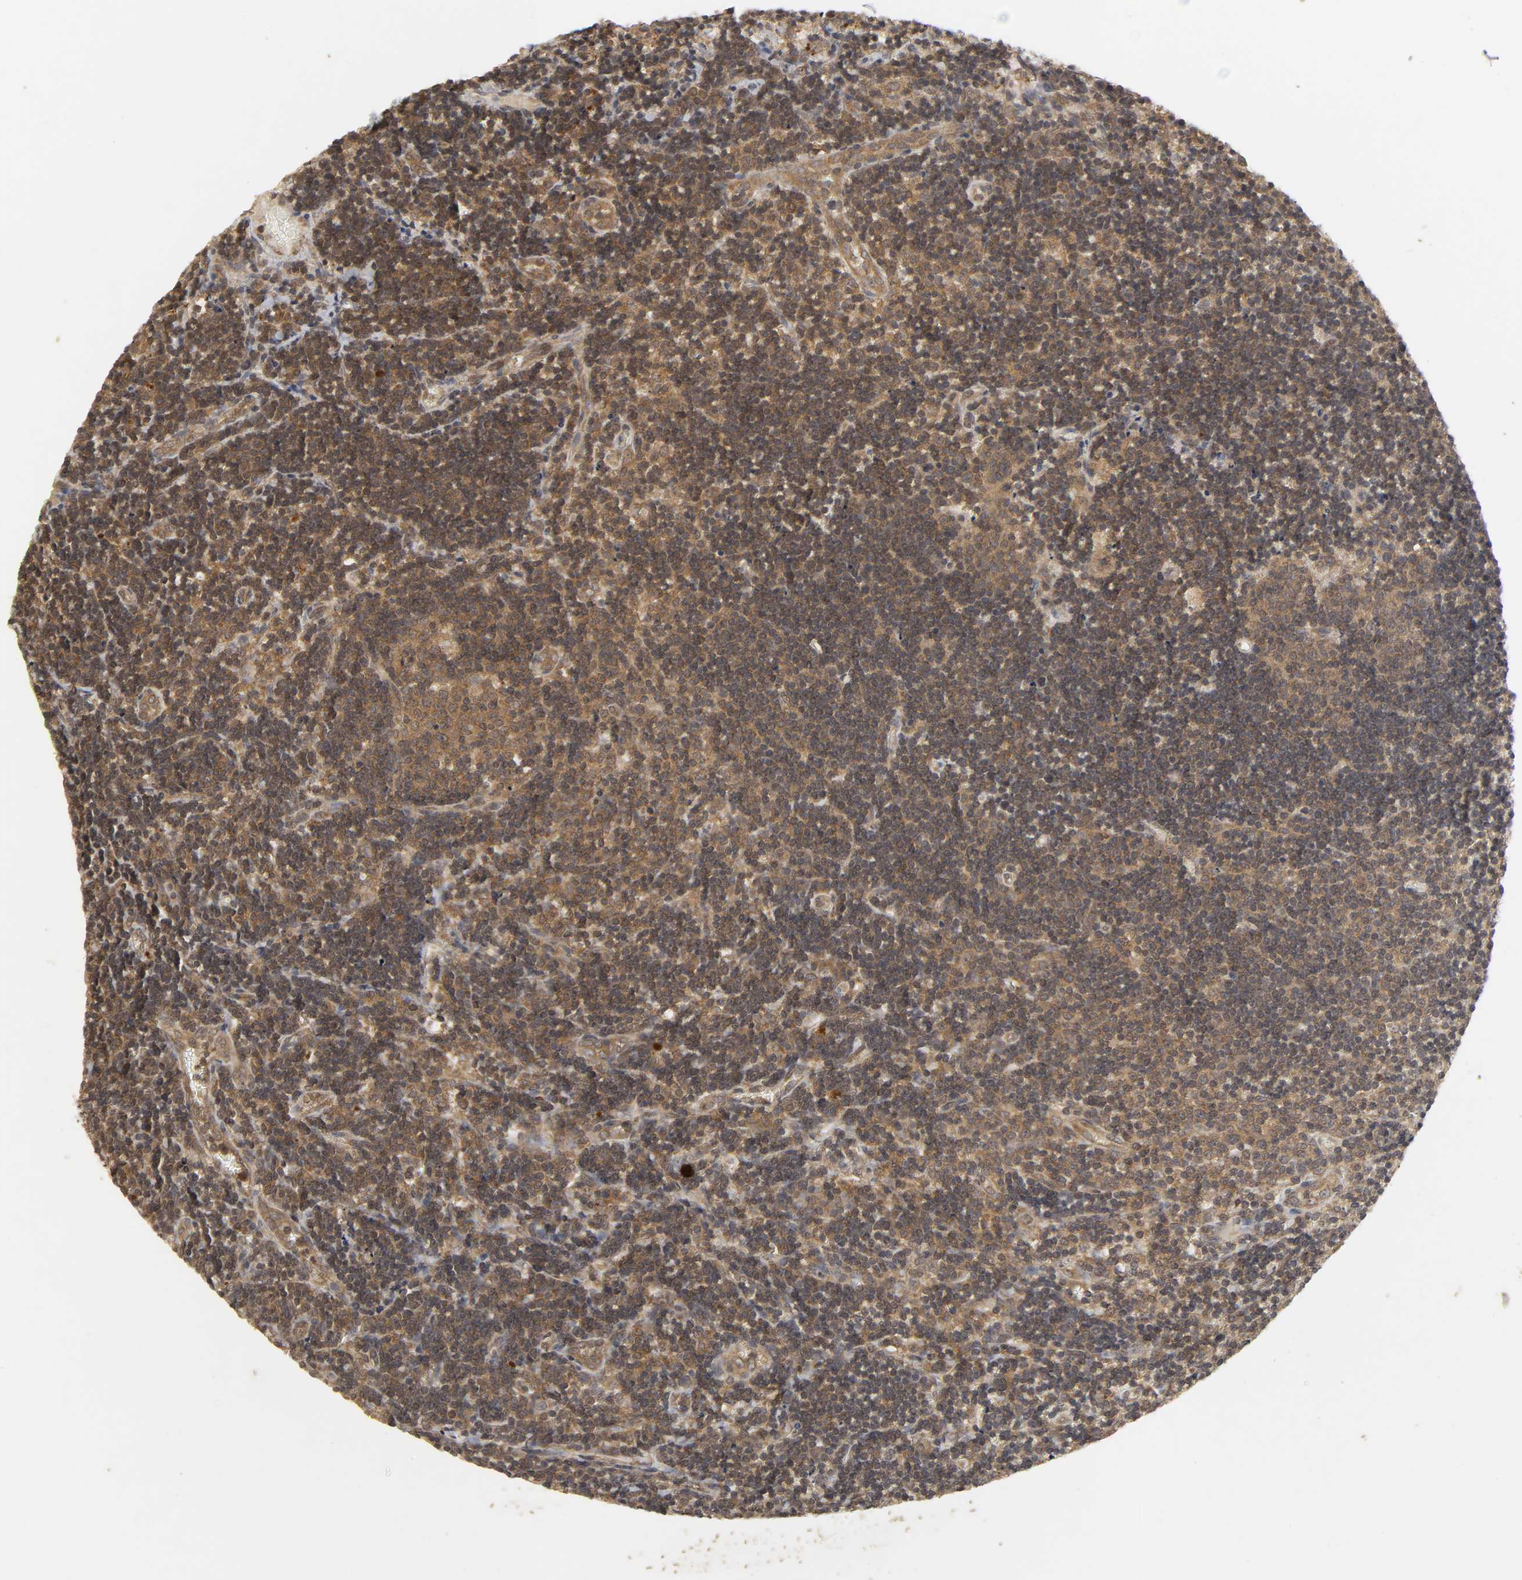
{"staining": {"intensity": "moderate", "quantity": ">75%", "location": "cytoplasmic/membranous"}, "tissue": "lymph node", "cell_type": "Germinal center cells", "image_type": "normal", "snomed": [{"axis": "morphology", "description": "Normal tissue, NOS"}, {"axis": "topography", "description": "Lymph node"}, {"axis": "topography", "description": "Salivary gland"}], "caption": "IHC (DAB) staining of unremarkable human lymph node demonstrates moderate cytoplasmic/membranous protein expression in about >75% of germinal center cells.", "gene": "TRAF6", "patient": {"sex": "male", "age": 8}}